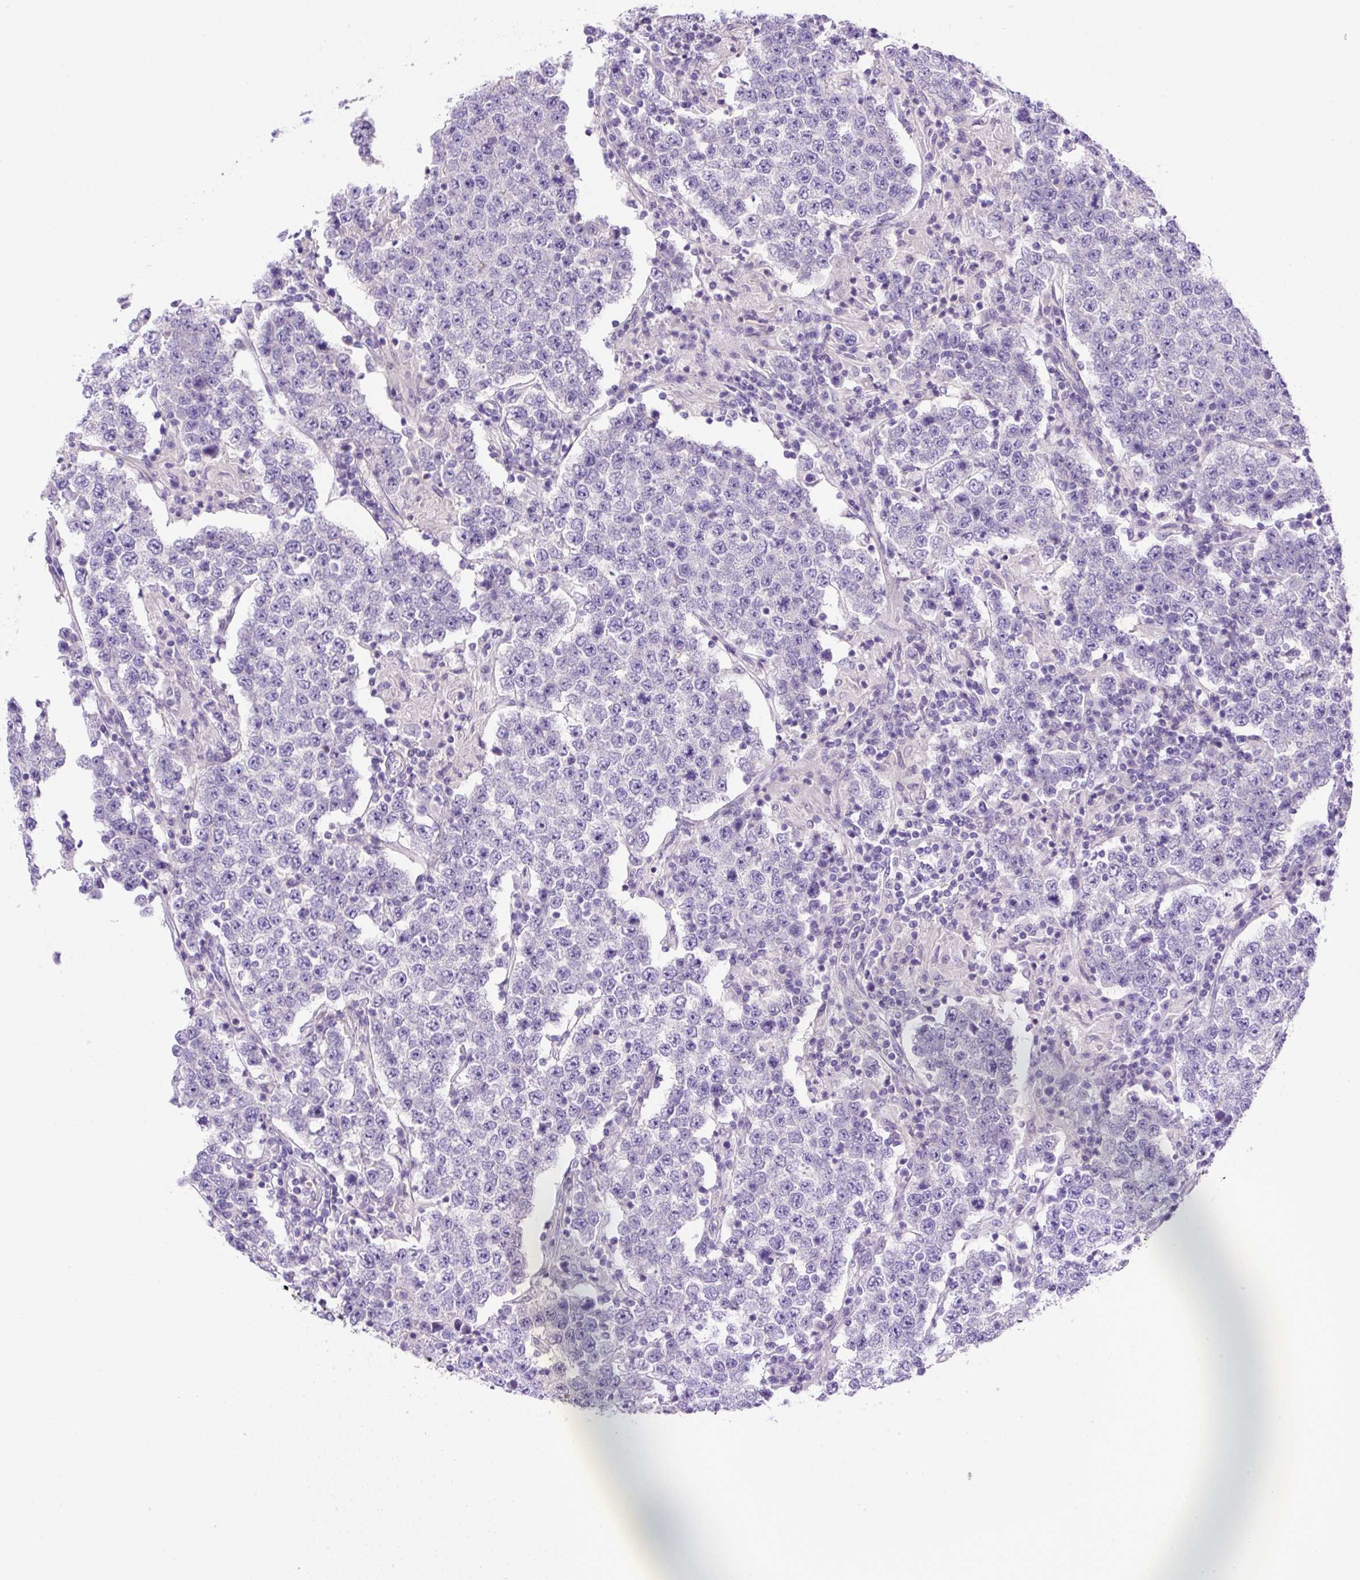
{"staining": {"intensity": "negative", "quantity": "none", "location": "none"}, "tissue": "testis cancer", "cell_type": "Tumor cells", "image_type": "cancer", "snomed": [{"axis": "morphology", "description": "Normal tissue, NOS"}, {"axis": "morphology", "description": "Urothelial carcinoma, High grade"}, {"axis": "morphology", "description": "Seminoma, NOS"}, {"axis": "morphology", "description": "Carcinoma, Embryonal, NOS"}, {"axis": "topography", "description": "Urinary bladder"}, {"axis": "topography", "description": "Testis"}], "caption": "This is an immunohistochemistry micrograph of testis cancer. There is no positivity in tumor cells.", "gene": "NPTN", "patient": {"sex": "male", "age": 41}}